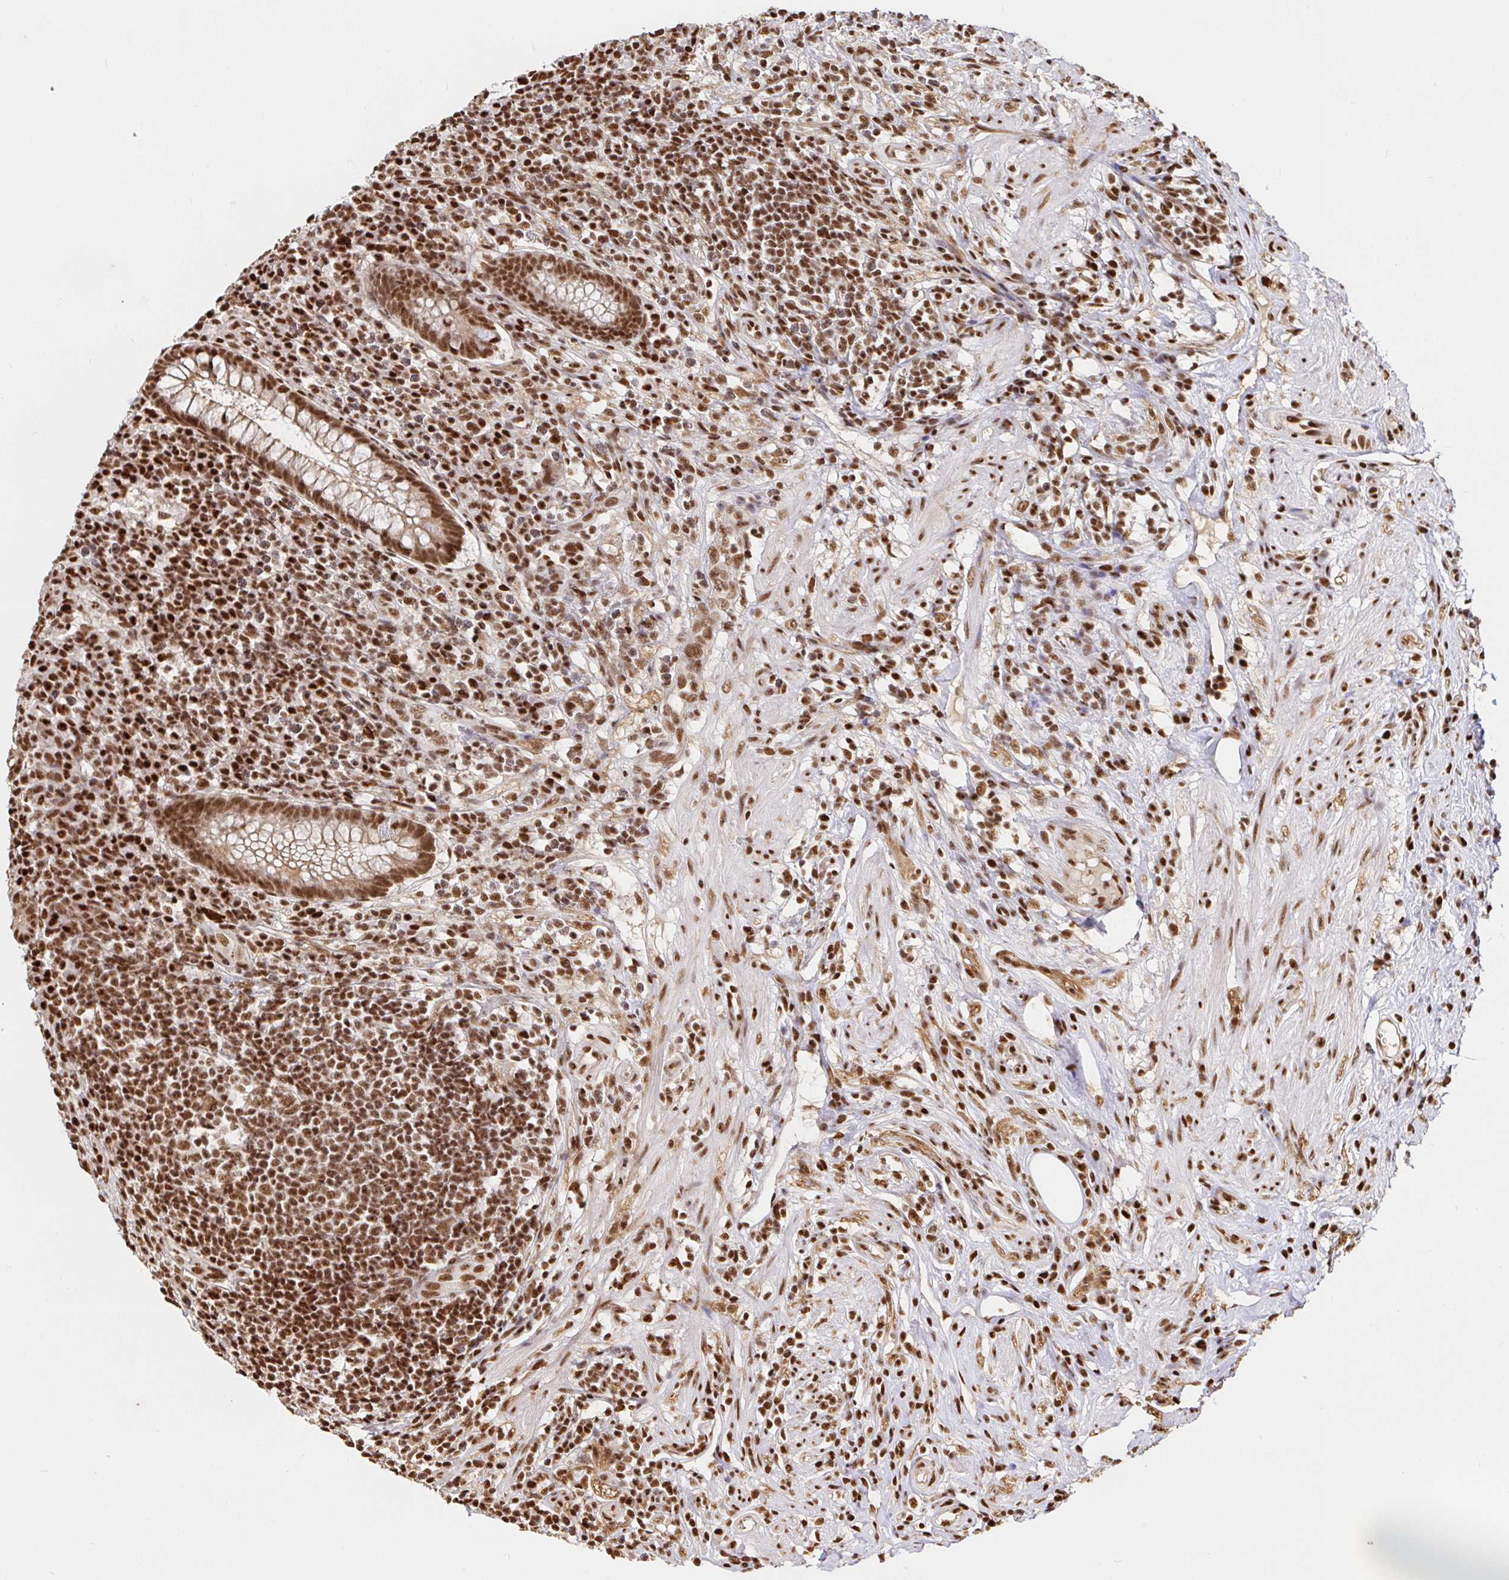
{"staining": {"intensity": "moderate", "quantity": ">75%", "location": "nuclear"}, "tissue": "appendix", "cell_type": "Glandular cells", "image_type": "normal", "snomed": [{"axis": "morphology", "description": "Normal tissue, NOS"}, {"axis": "topography", "description": "Appendix"}], "caption": "Protein expression analysis of benign human appendix reveals moderate nuclear staining in about >75% of glandular cells. Using DAB (3,3'-diaminobenzidine) (brown) and hematoxylin (blue) stains, captured at high magnification using brightfield microscopy.", "gene": "SP3", "patient": {"sex": "female", "age": 56}}